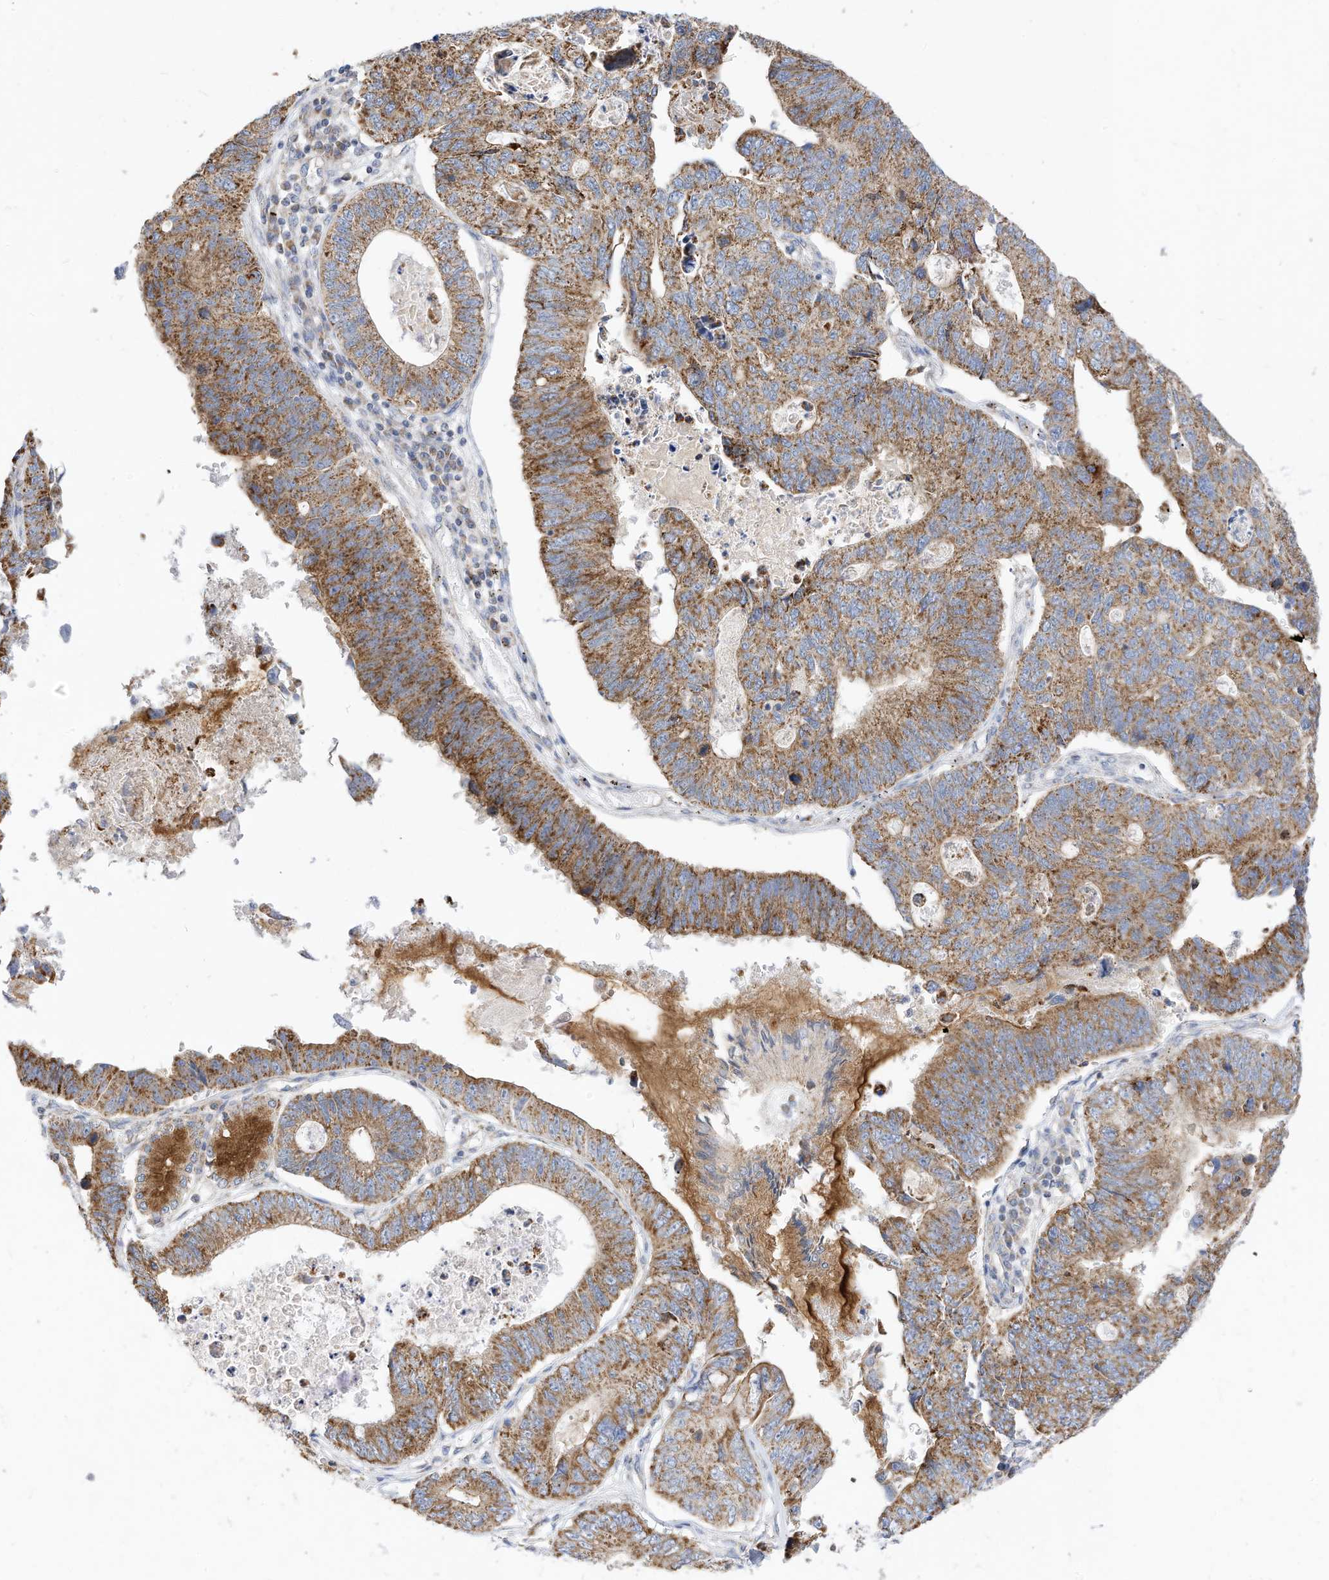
{"staining": {"intensity": "moderate", "quantity": ">75%", "location": "cytoplasmic/membranous"}, "tissue": "stomach cancer", "cell_type": "Tumor cells", "image_type": "cancer", "snomed": [{"axis": "morphology", "description": "Adenocarcinoma, NOS"}, {"axis": "topography", "description": "Stomach"}], "caption": "Stomach cancer stained for a protein (brown) displays moderate cytoplasmic/membranous positive expression in about >75% of tumor cells.", "gene": "RHOH", "patient": {"sex": "male", "age": 59}}